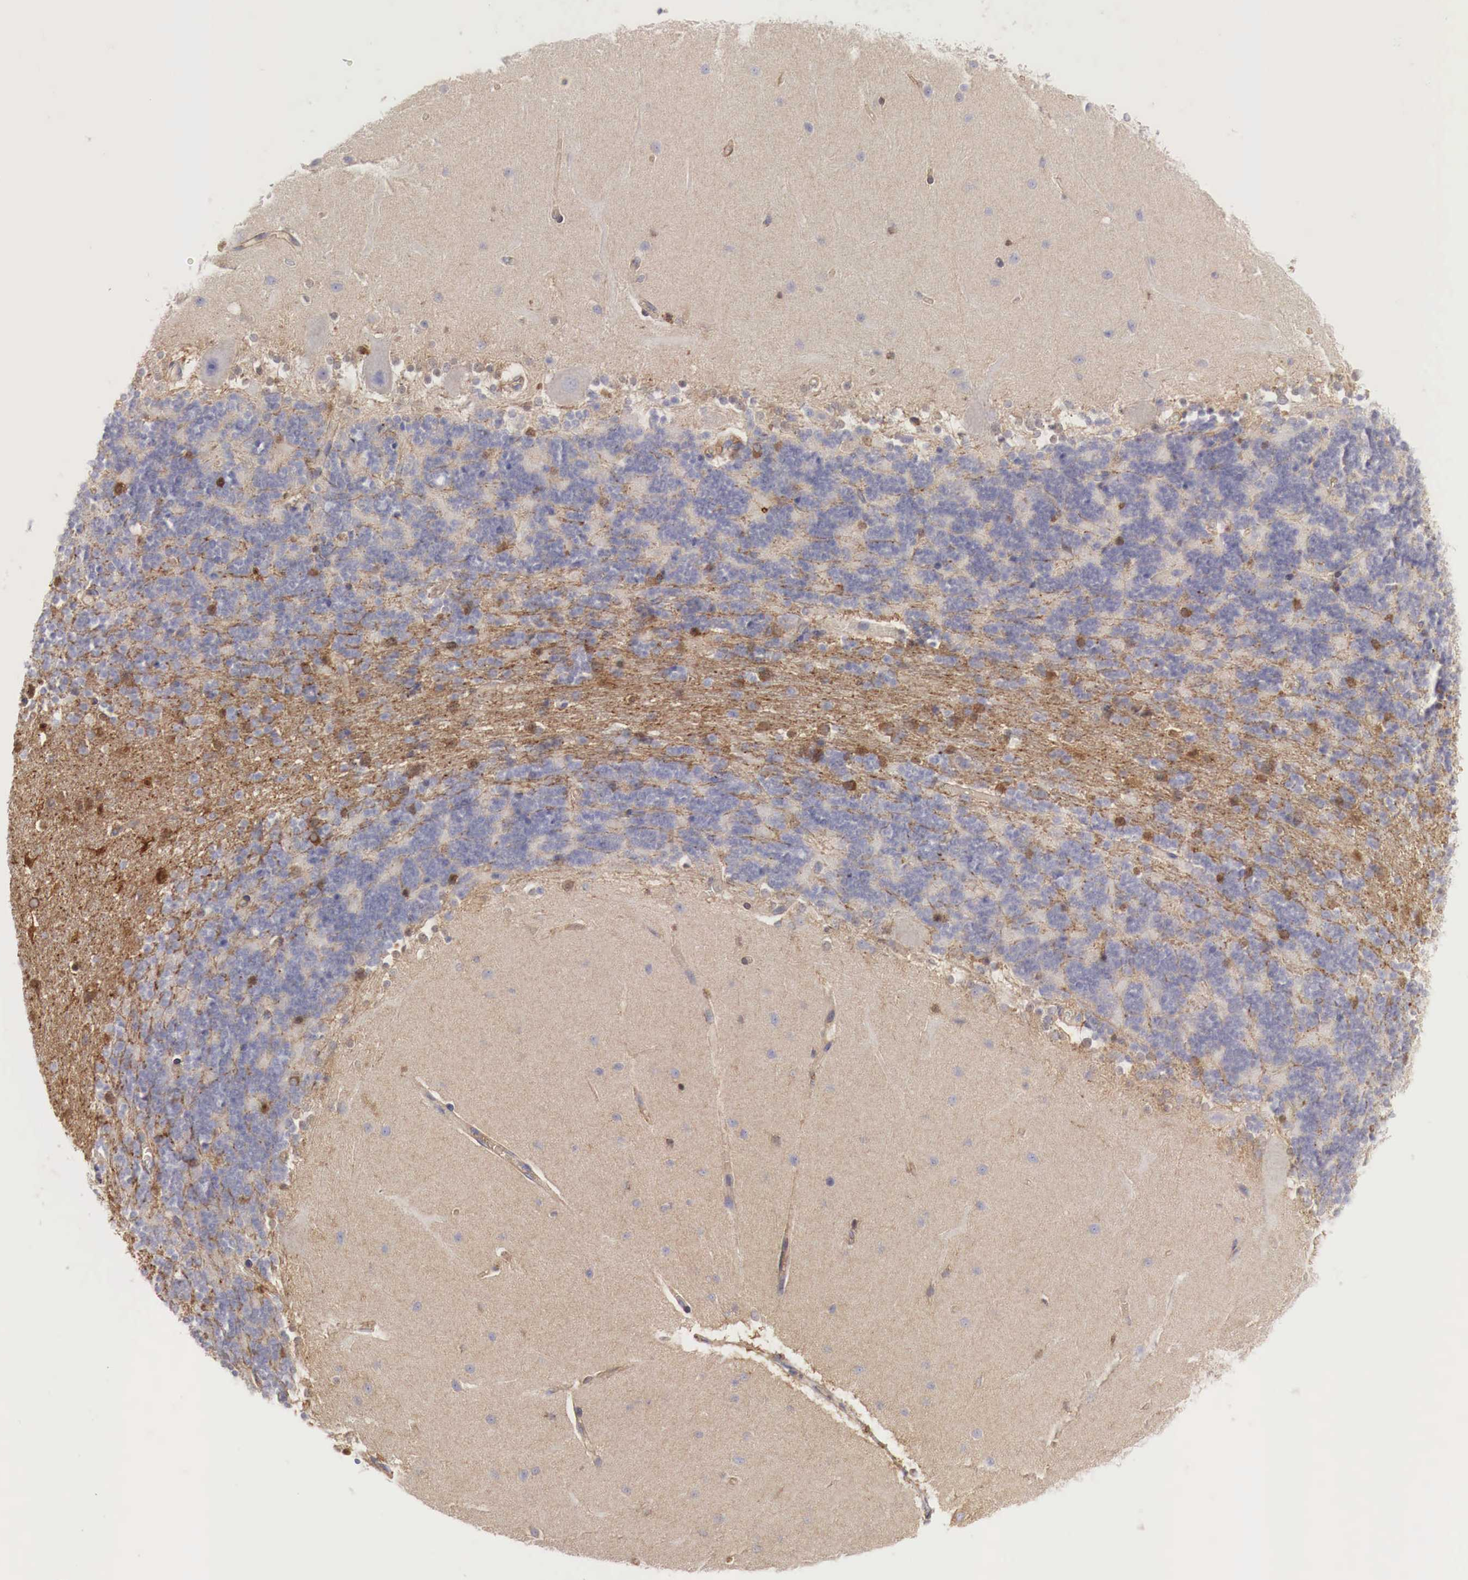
{"staining": {"intensity": "negative", "quantity": "none", "location": "none"}, "tissue": "cerebellum", "cell_type": "Cells in granular layer", "image_type": "normal", "snomed": [{"axis": "morphology", "description": "Normal tissue, NOS"}, {"axis": "topography", "description": "Cerebellum"}], "caption": "This micrograph is of normal cerebellum stained with IHC to label a protein in brown with the nuclei are counter-stained blue. There is no staining in cells in granular layer. The staining was performed using DAB (3,3'-diaminobenzidine) to visualize the protein expression in brown, while the nuclei were stained in blue with hematoxylin (Magnification: 20x).", "gene": "MSN", "patient": {"sex": "female", "age": 54}}